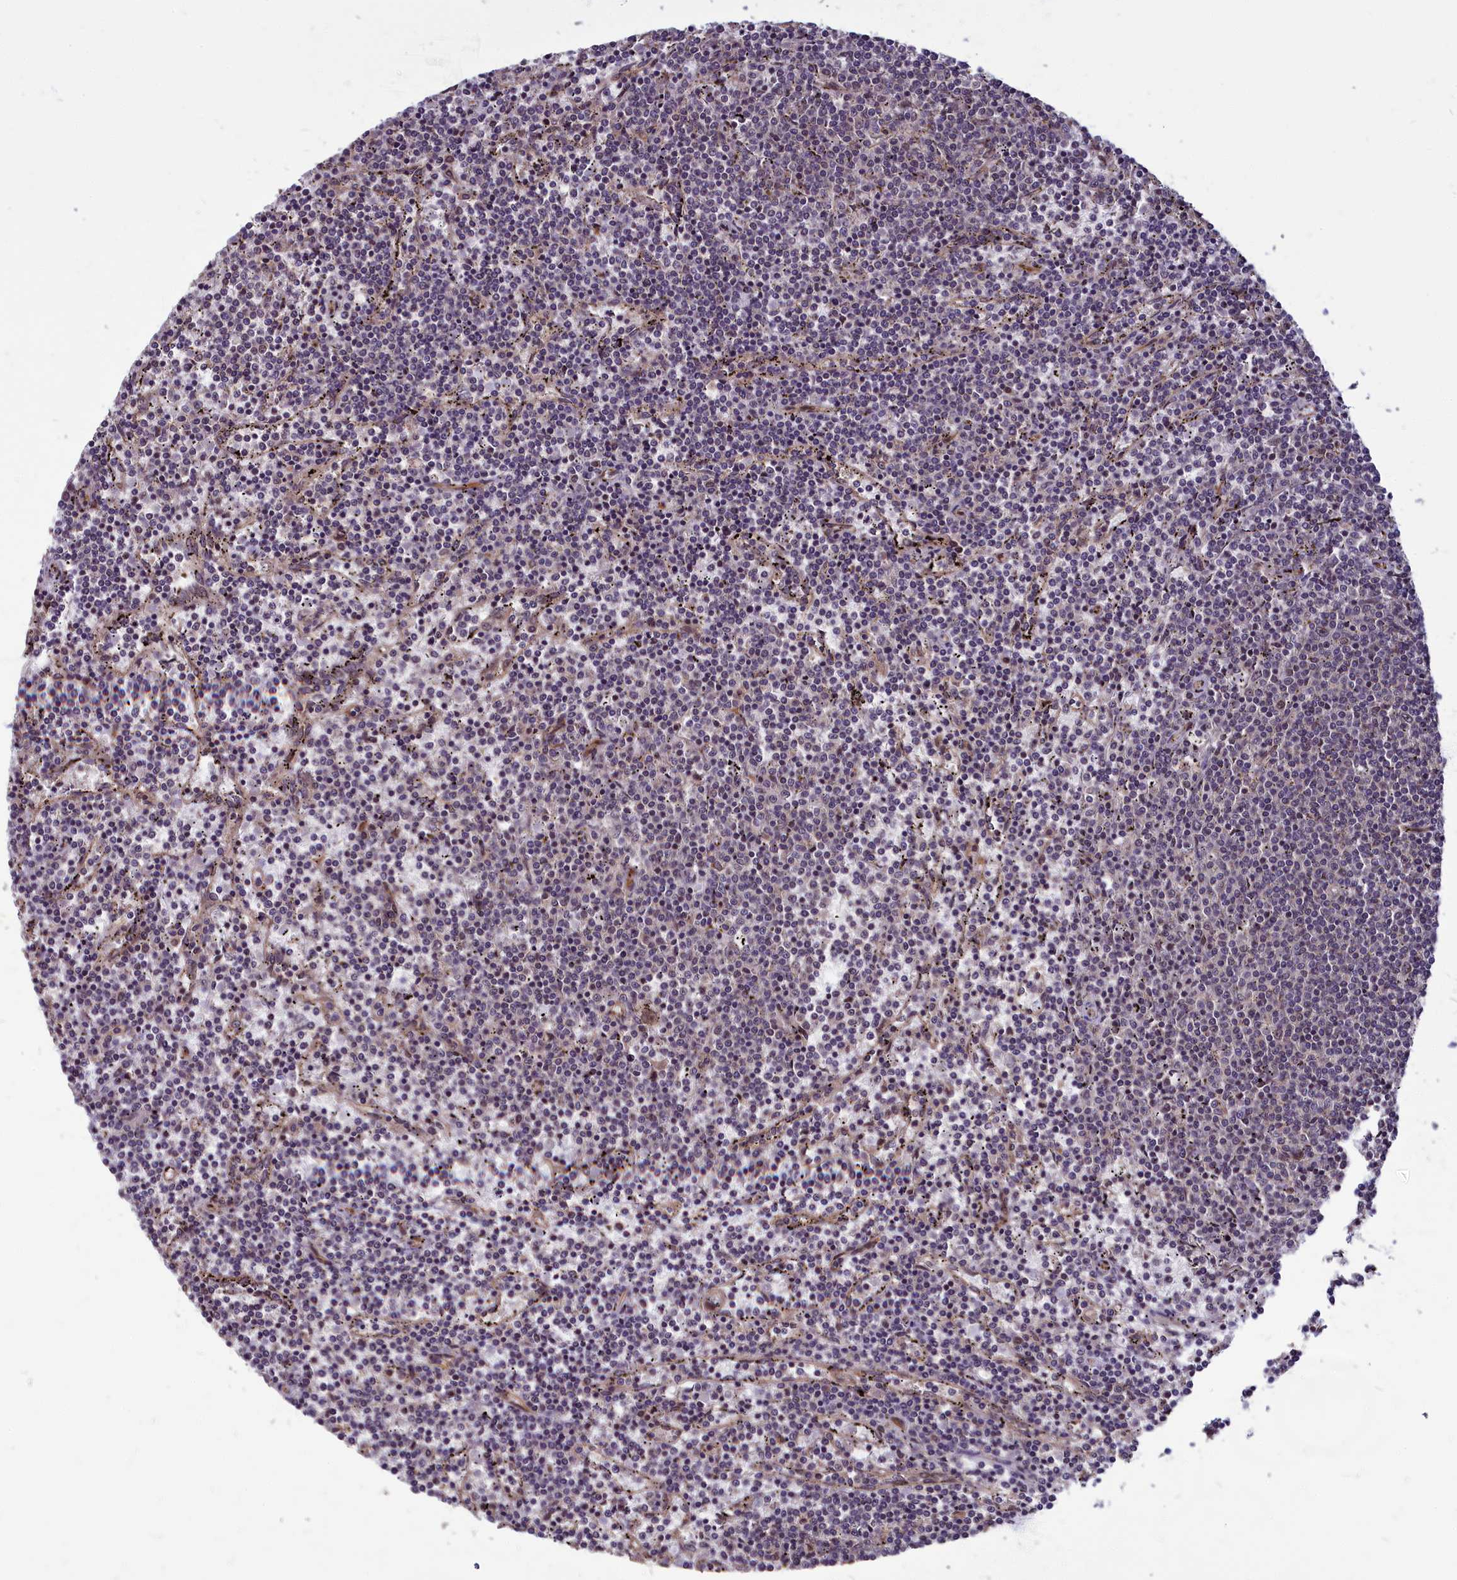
{"staining": {"intensity": "negative", "quantity": "none", "location": "none"}, "tissue": "lymphoma", "cell_type": "Tumor cells", "image_type": "cancer", "snomed": [{"axis": "morphology", "description": "Malignant lymphoma, non-Hodgkin's type, Low grade"}, {"axis": "topography", "description": "Spleen"}], "caption": "Low-grade malignant lymphoma, non-Hodgkin's type stained for a protein using IHC shows no staining tumor cells.", "gene": "MYCBP", "patient": {"sex": "female", "age": 50}}